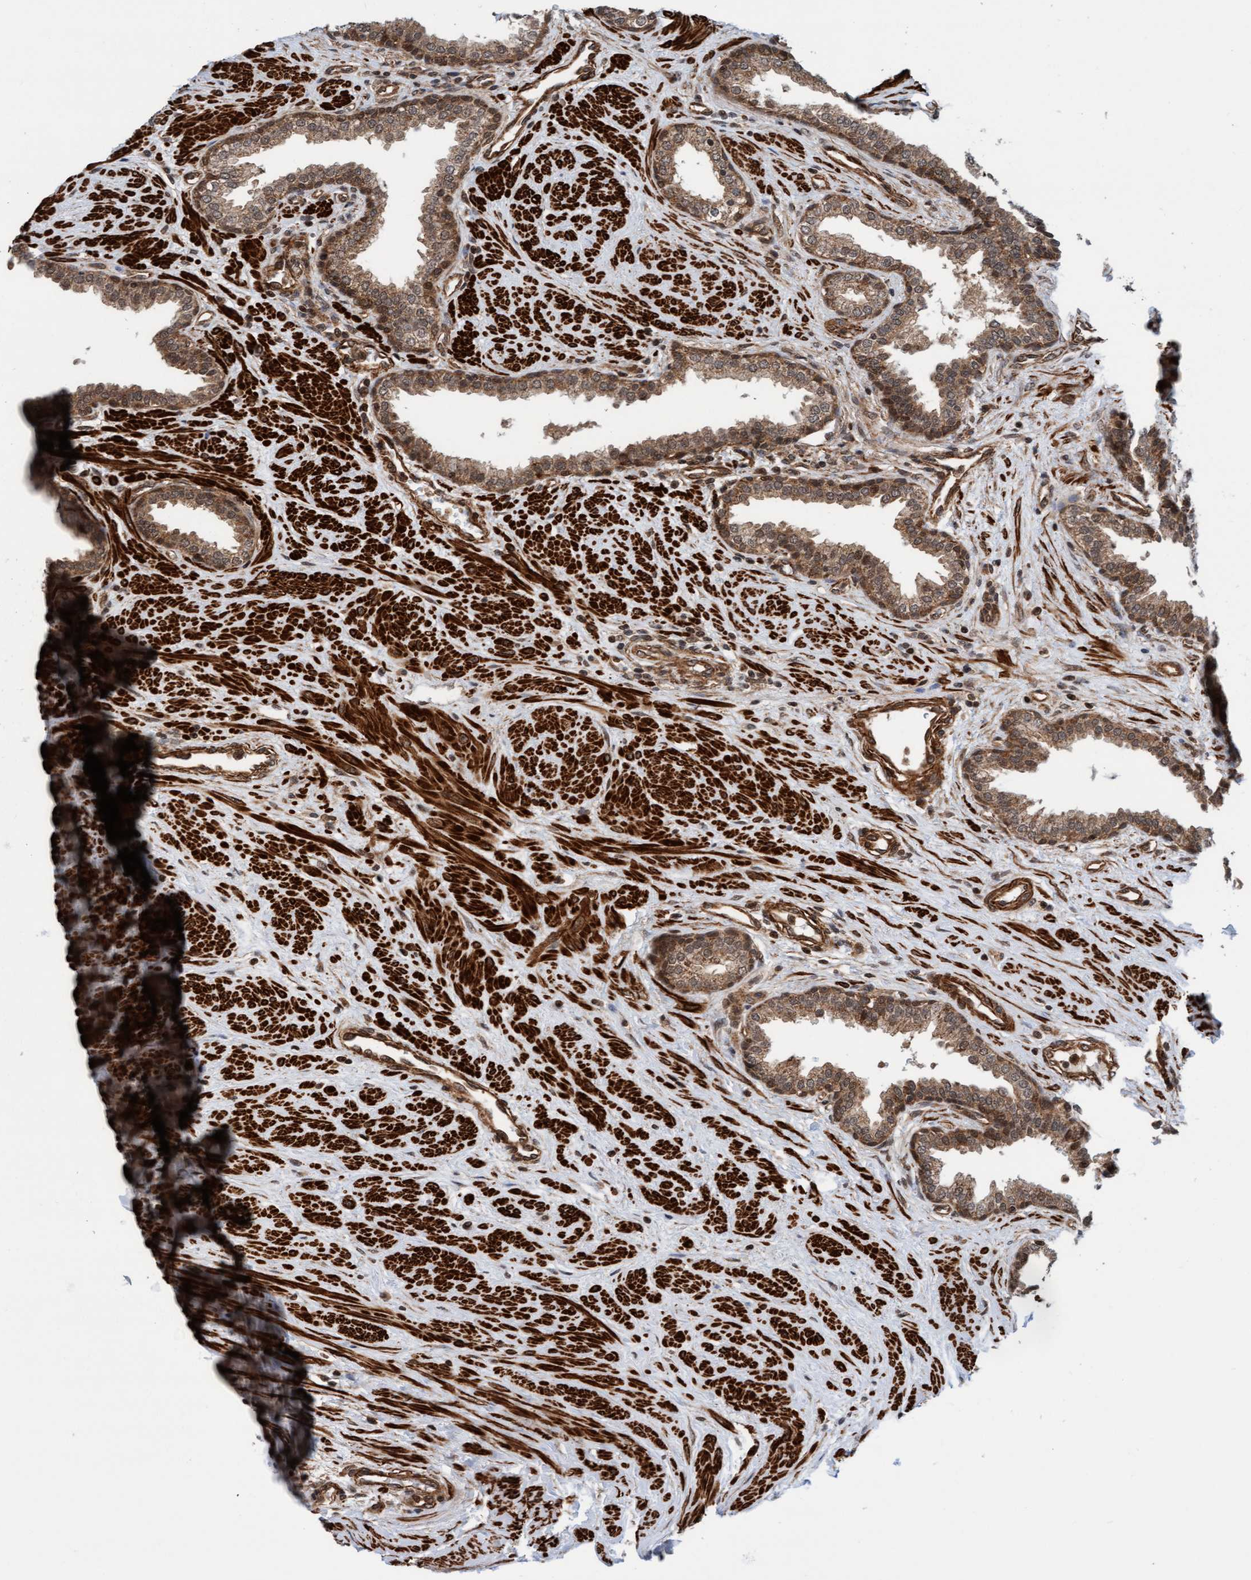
{"staining": {"intensity": "moderate", "quantity": ">75%", "location": "cytoplasmic/membranous"}, "tissue": "prostate", "cell_type": "Glandular cells", "image_type": "normal", "snomed": [{"axis": "morphology", "description": "Normal tissue, NOS"}, {"axis": "topography", "description": "Prostate"}], "caption": "Immunohistochemical staining of benign human prostate demonstrates >75% levels of moderate cytoplasmic/membranous protein expression in about >75% of glandular cells.", "gene": "STXBP4", "patient": {"sex": "male", "age": 51}}